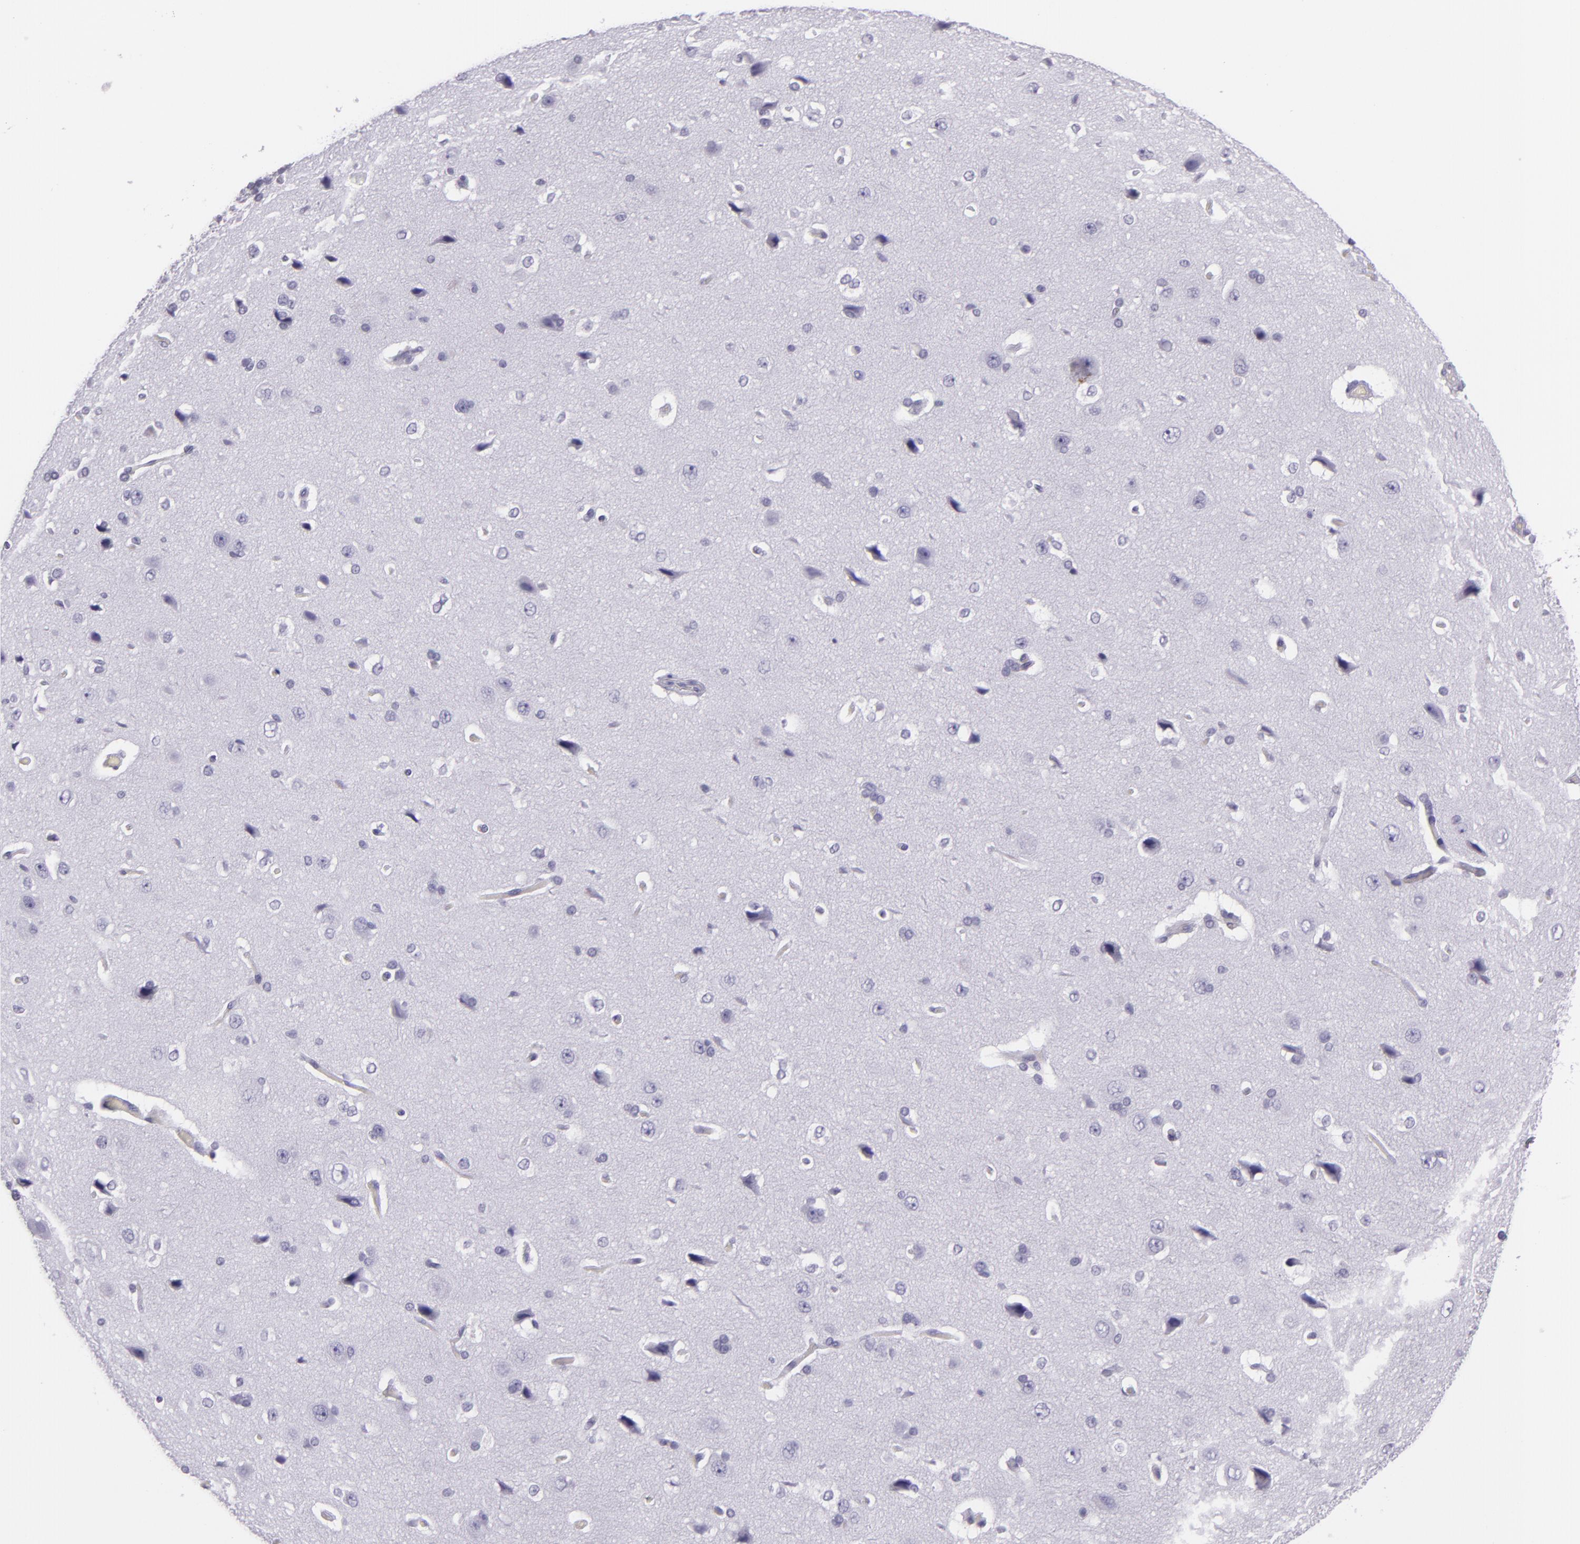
{"staining": {"intensity": "negative", "quantity": "none", "location": "none"}, "tissue": "cerebral cortex", "cell_type": "Endothelial cells", "image_type": "normal", "snomed": [{"axis": "morphology", "description": "Normal tissue, NOS"}, {"axis": "topography", "description": "Cerebral cortex"}], "caption": "IHC photomicrograph of unremarkable human cerebral cortex stained for a protein (brown), which displays no positivity in endothelial cells.", "gene": "MUC6", "patient": {"sex": "female", "age": 45}}